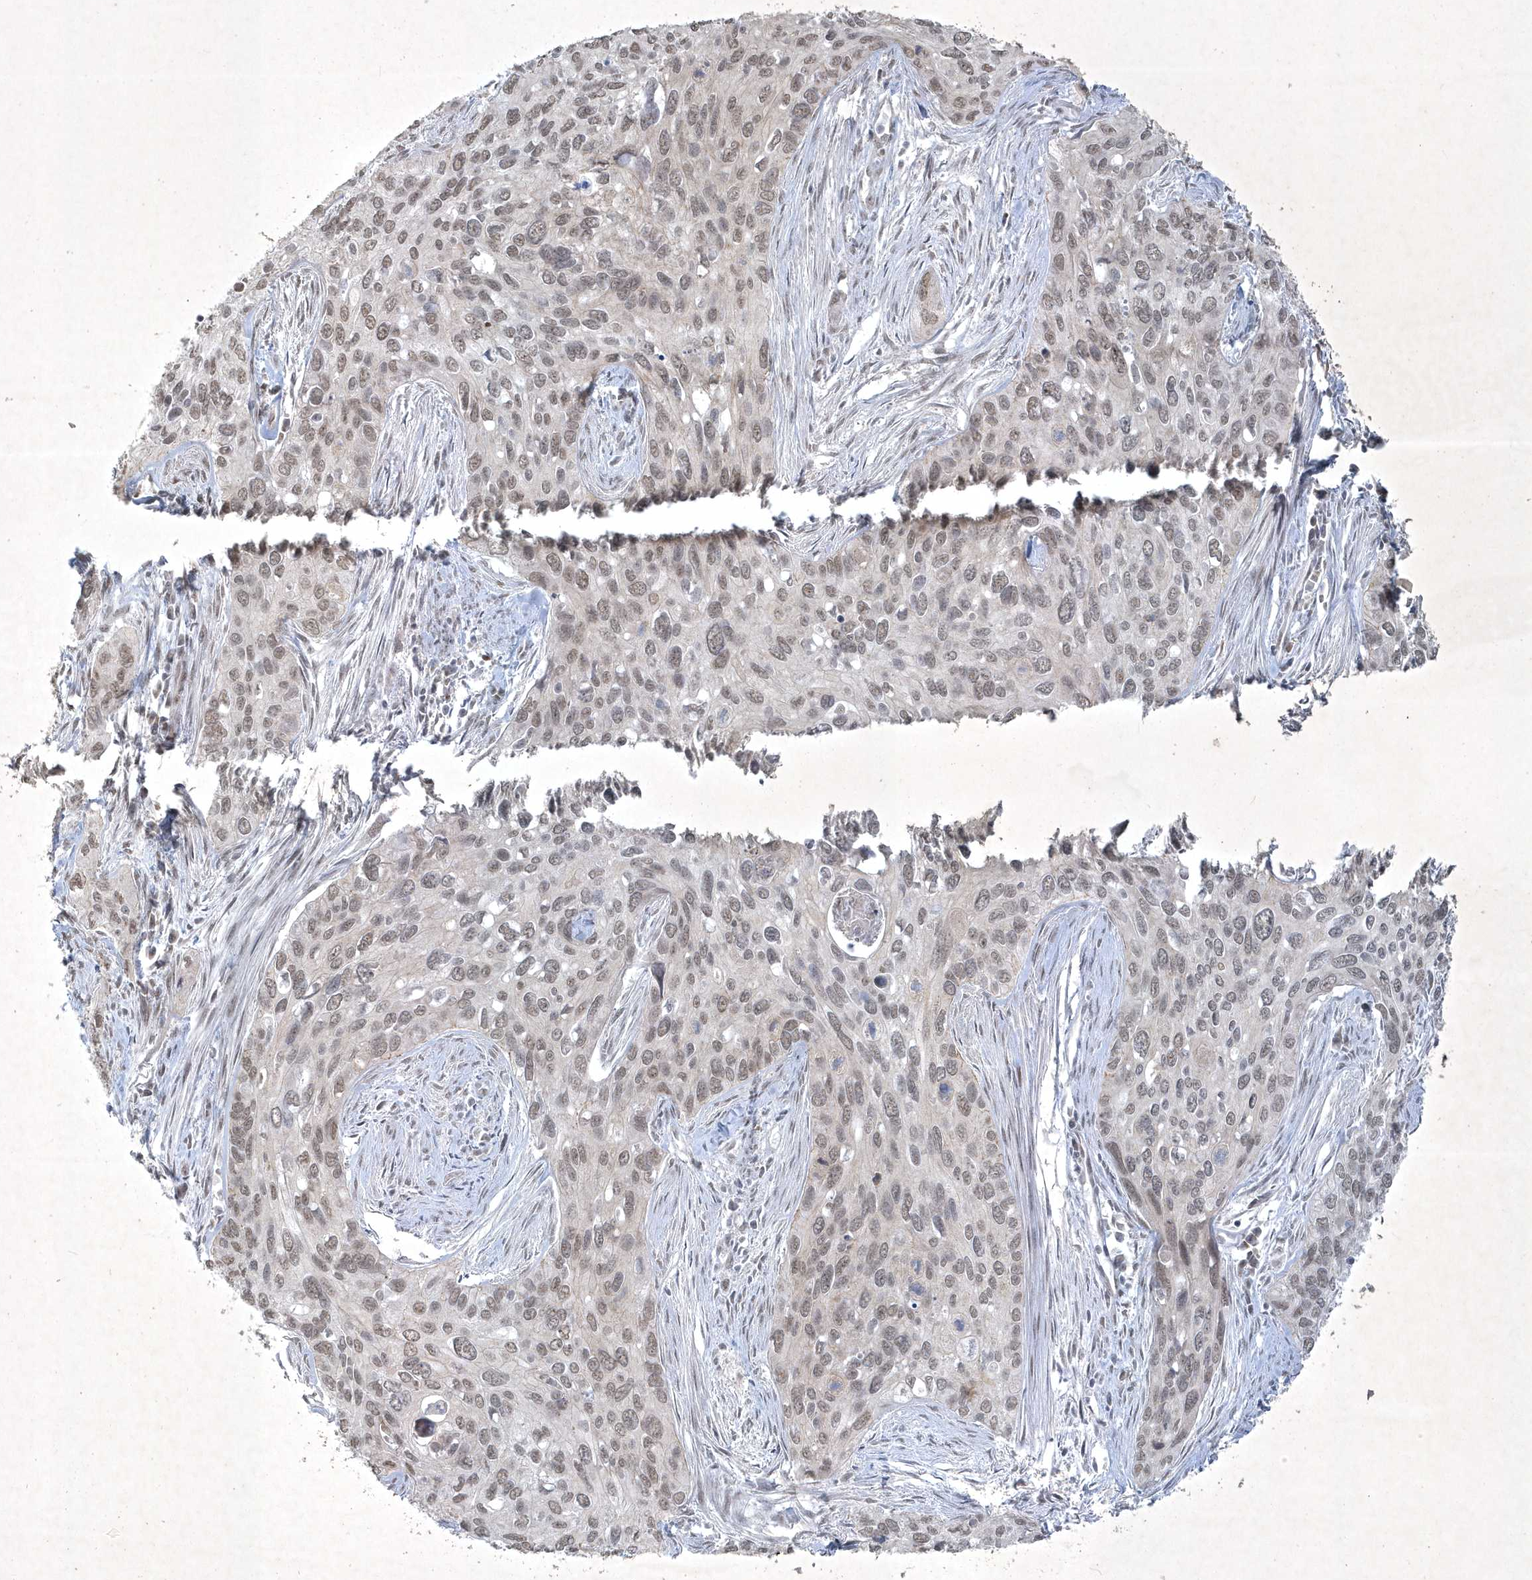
{"staining": {"intensity": "negative", "quantity": "none", "location": "none"}, "tissue": "cervical cancer", "cell_type": "Tumor cells", "image_type": "cancer", "snomed": [{"axis": "morphology", "description": "Squamous cell carcinoma, NOS"}, {"axis": "topography", "description": "Cervix"}], "caption": "A micrograph of human squamous cell carcinoma (cervical) is negative for staining in tumor cells.", "gene": "ZBTB9", "patient": {"sex": "female", "age": 55}}